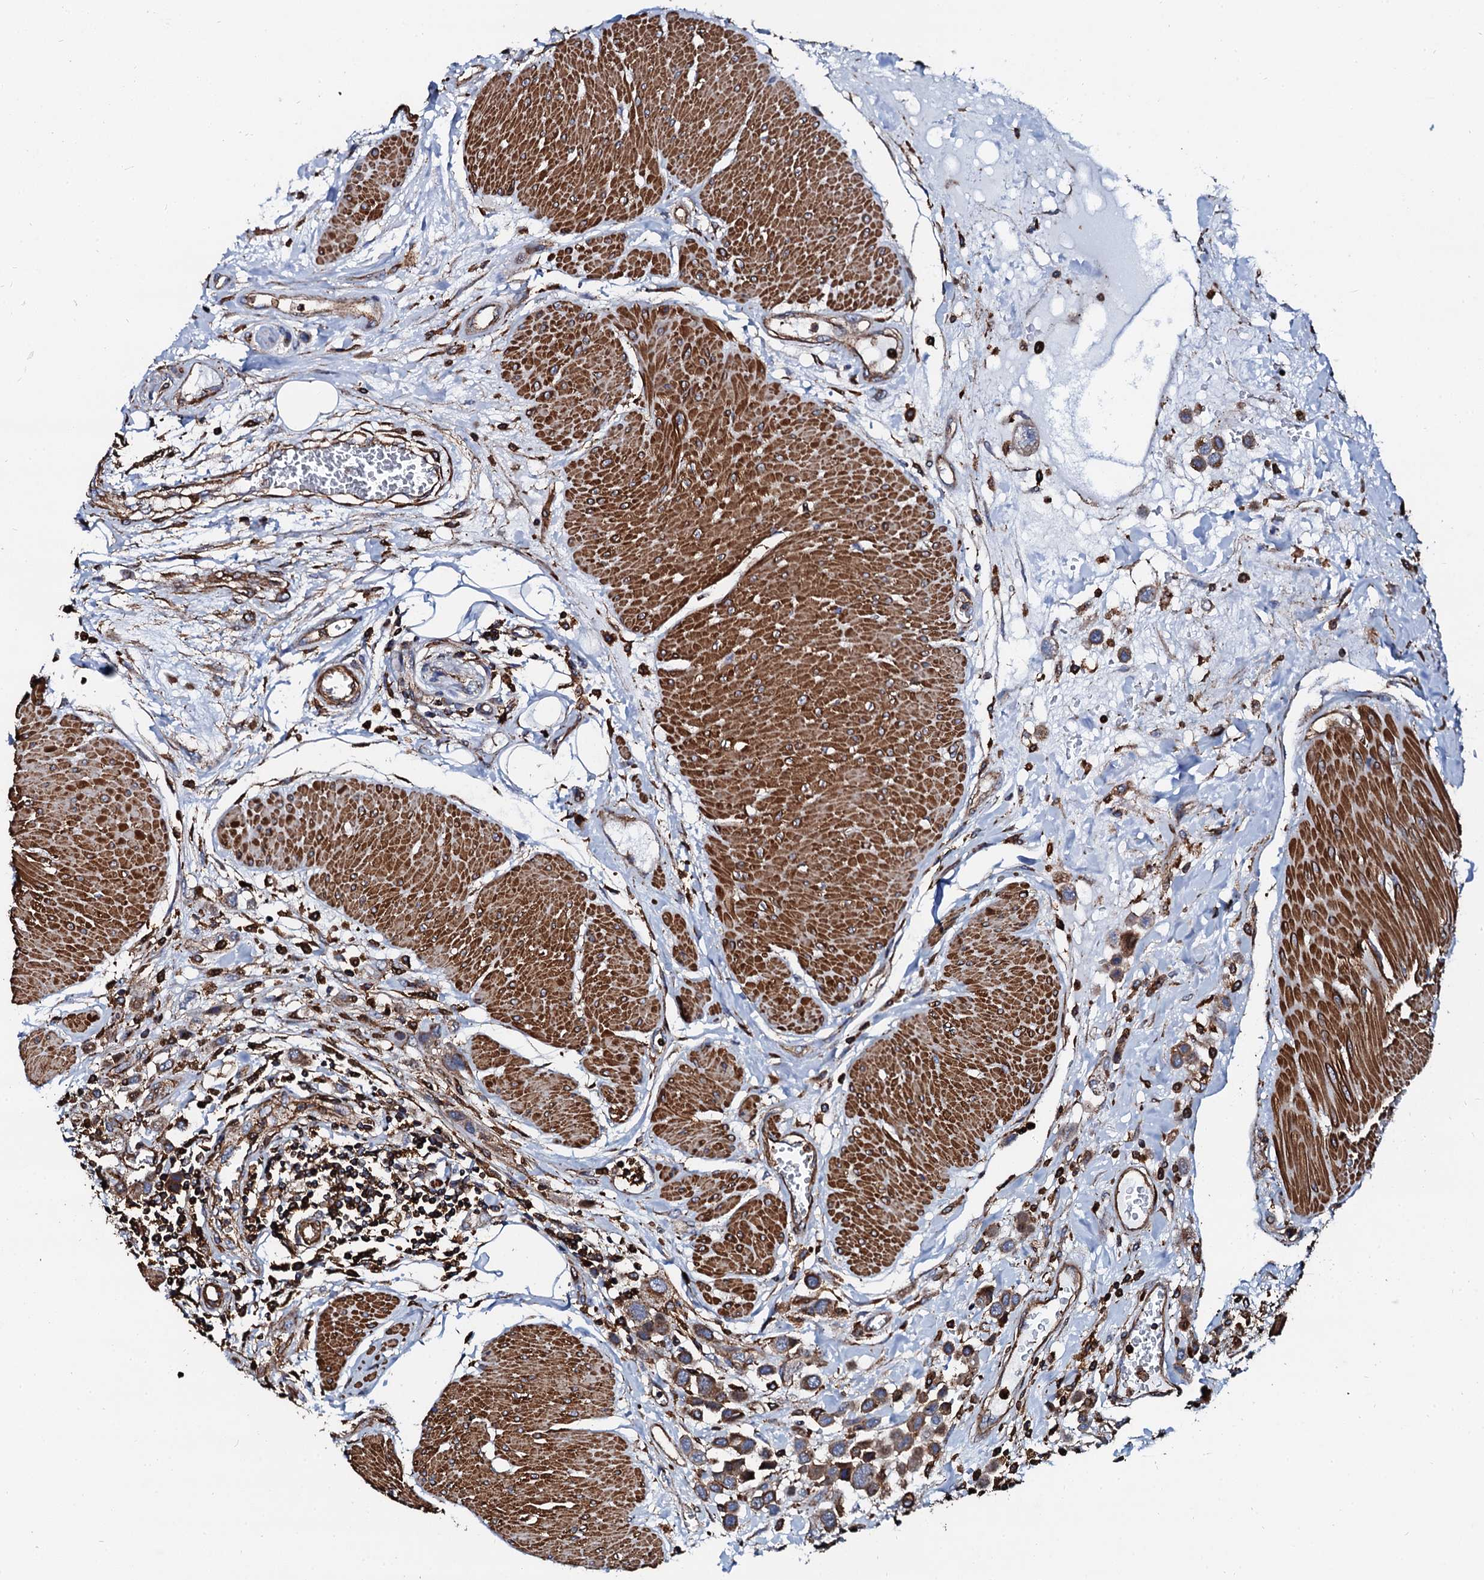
{"staining": {"intensity": "moderate", "quantity": ">75%", "location": "cytoplasmic/membranous"}, "tissue": "urothelial cancer", "cell_type": "Tumor cells", "image_type": "cancer", "snomed": [{"axis": "morphology", "description": "Urothelial carcinoma, High grade"}, {"axis": "topography", "description": "Urinary bladder"}], "caption": "Protein analysis of high-grade urothelial carcinoma tissue reveals moderate cytoplasmic/membranous positivity in about >75% of tumor cells.", "gene": "INTS10", "patient": {"sex": "male", "age": 50}}